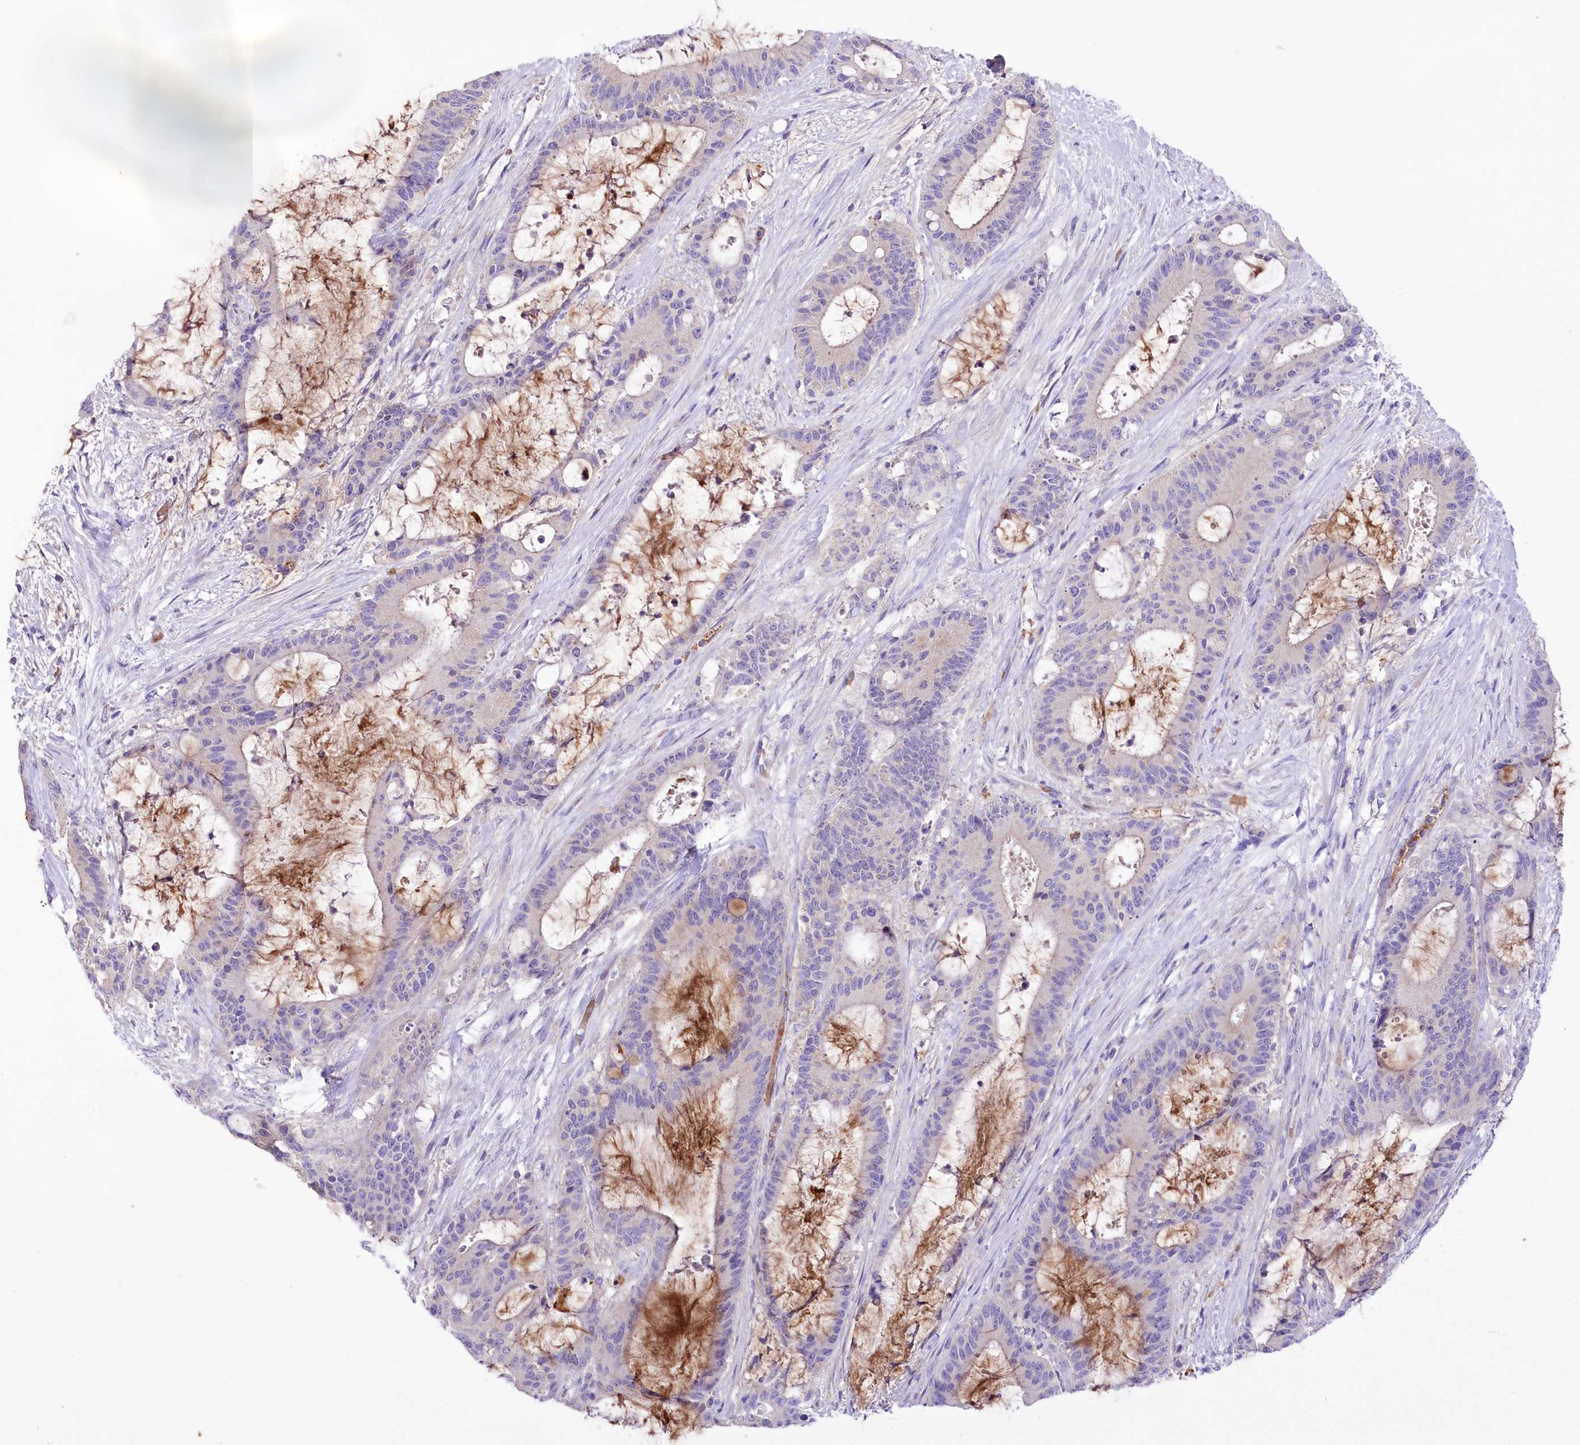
{"staining": {"intensity": "negative", "quantity": "none", "location": "none"}, "tissue": "liver cancer", "cell_type": "Tumor cells", "image_type": "cancer", "snomed": [{"axis": "morphology", "description": "Normal tissue, NOS"}, {"axis": "morphology", "description": "Cholangiocarcinoma"}, {"axis": "topography", "description": "Liver"}, {"axis": "topography", "description": "Peripheral nerve tissue"}], "caption": "An immunohistochemistry photomicrograph of liver cancer (cholangiocarcinoma) is shown. There is no staining in tumor cells of liver cancer (cholangiocarcinoma). (DAB (3,3'-diaminobenzidine) immunohistochemistry, high magnification).", "gene": "PRSS53", "patient": {"sex": "female", "age": 73}}